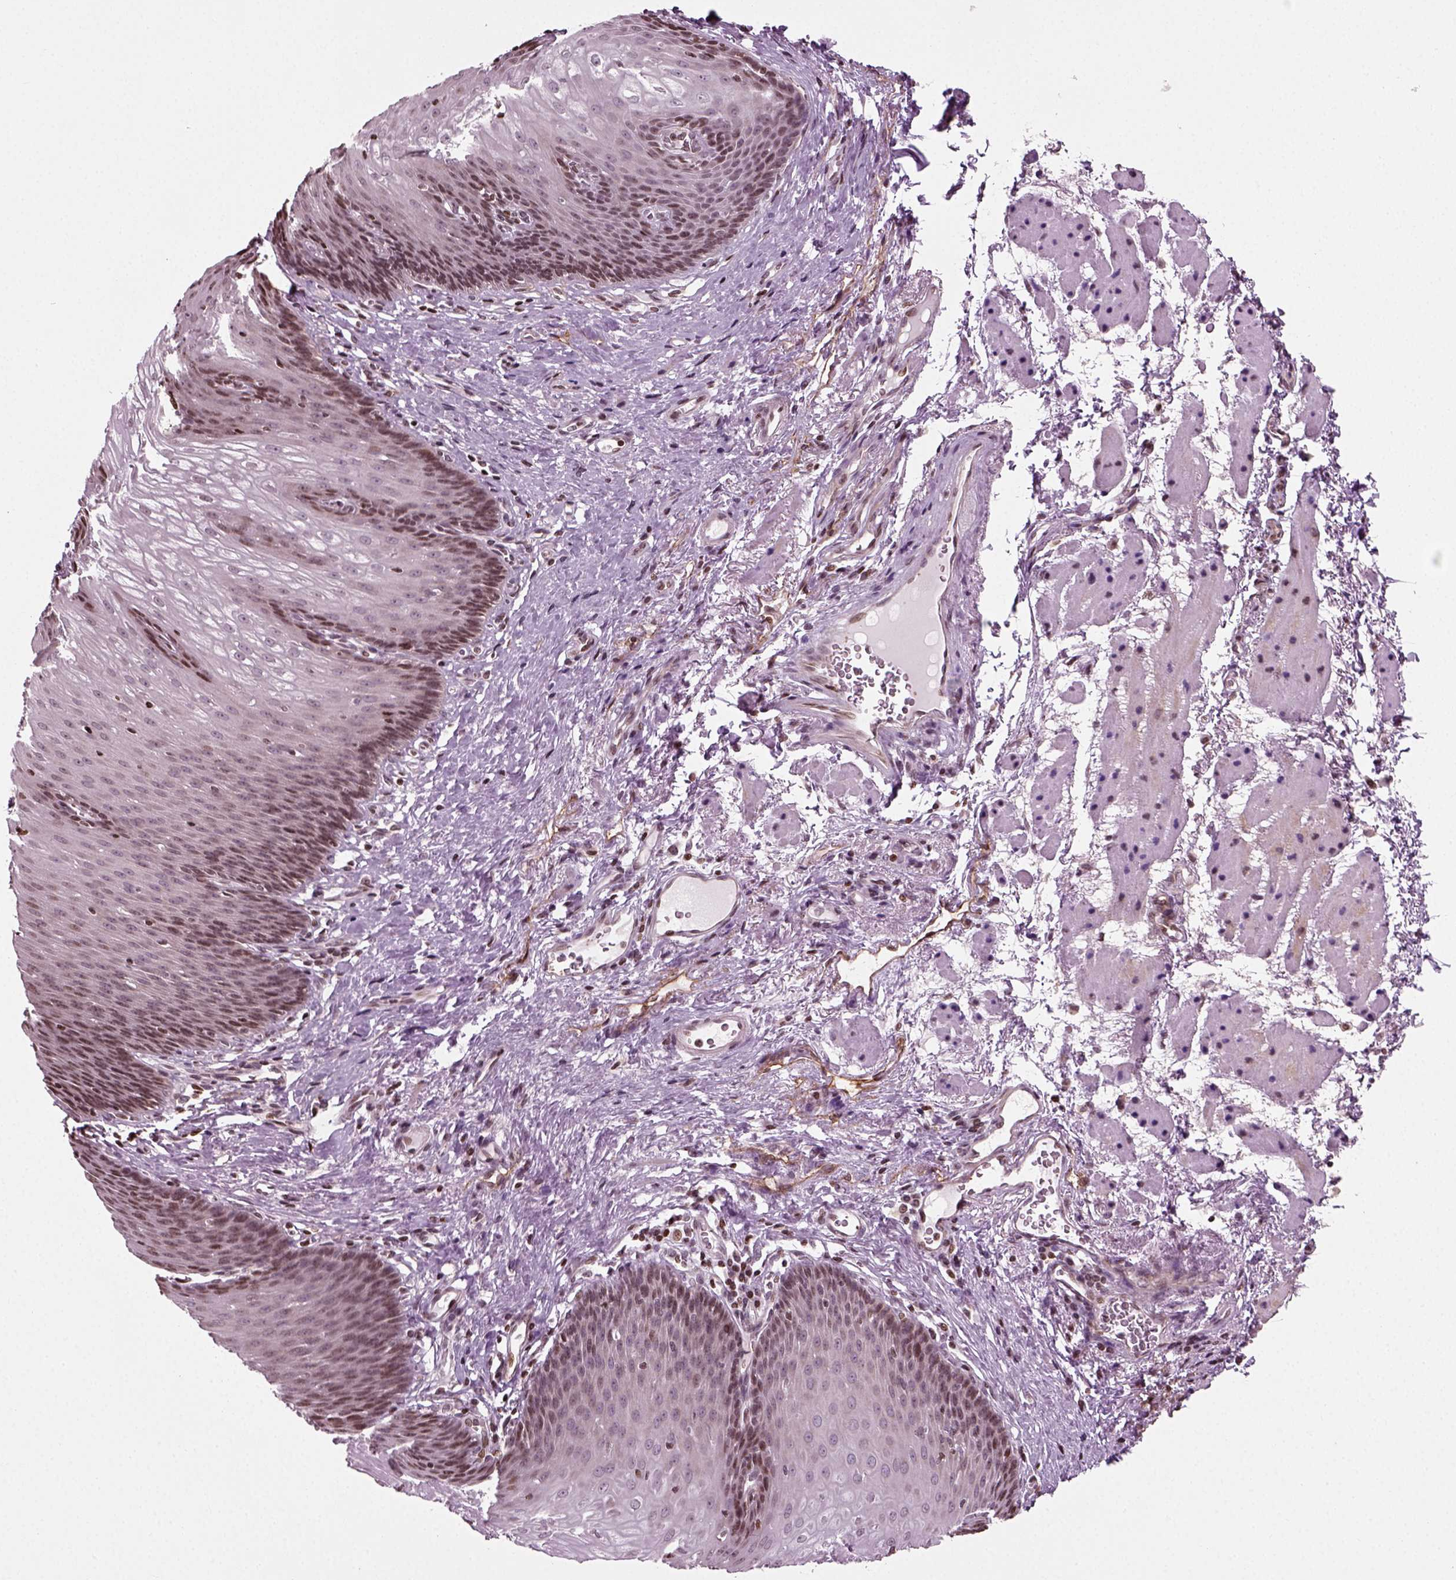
{"staining": {"intensity": "moderate", "quantity": "<25%", "location": "nuclear"}, "tissue": "esophagus", "cell_type": "Squamous epithelial cells", "image_type": "normal", "snomed": [{"axis": "morphology", "description": "Normal tissue, NOS"}, {"axis": "topography", "description": "Esophagus"}], "caption": "A brown stain highlights moderate nuclear staining of a protein in squamous epithelial cells of unremarkable human esophagus.", "gene": "HEYL", "patient": {"sex": "male", "age": 76}}